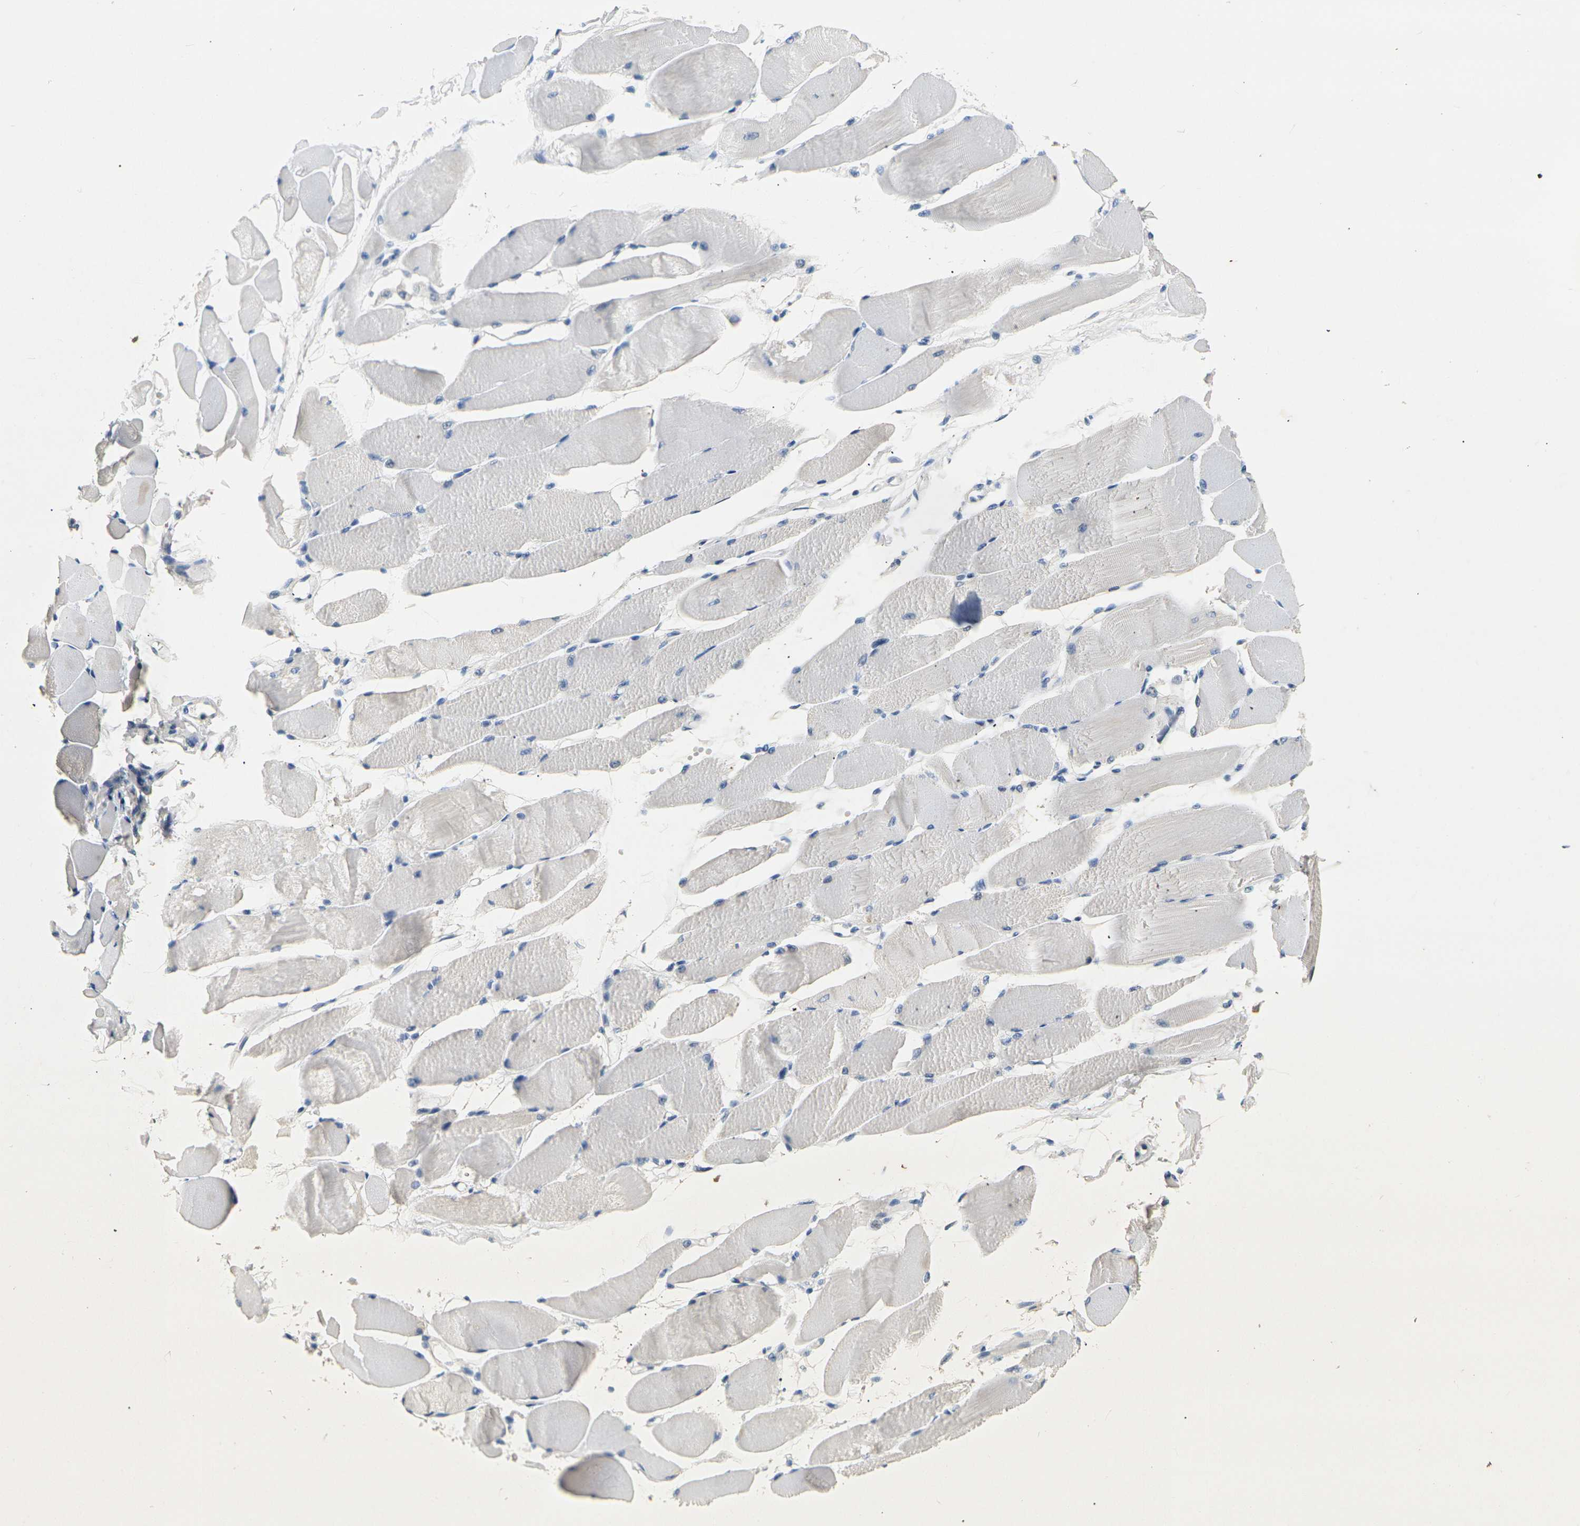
{"staining": {"intensity": "negative", "quantity": "none", "location": "none"}, "tissue": "skeletal muscle", "cell_type": "Myocytes", "image_type": "normal", "snomed": [{"axis": "morphology", "description": "Normal tissue, NOS"}, {"axis": "topography", "description": "Skeletal muscle"}, {"axis": "topography", "description": "Peripheral nerve tissue"}], "caption": "This is an immunohistochemistry micrograph of benign skeletal muscle. There is no staining in myocytes.", "gene": "CLDN7", "patient": {"sex": "female", "age": 84}}